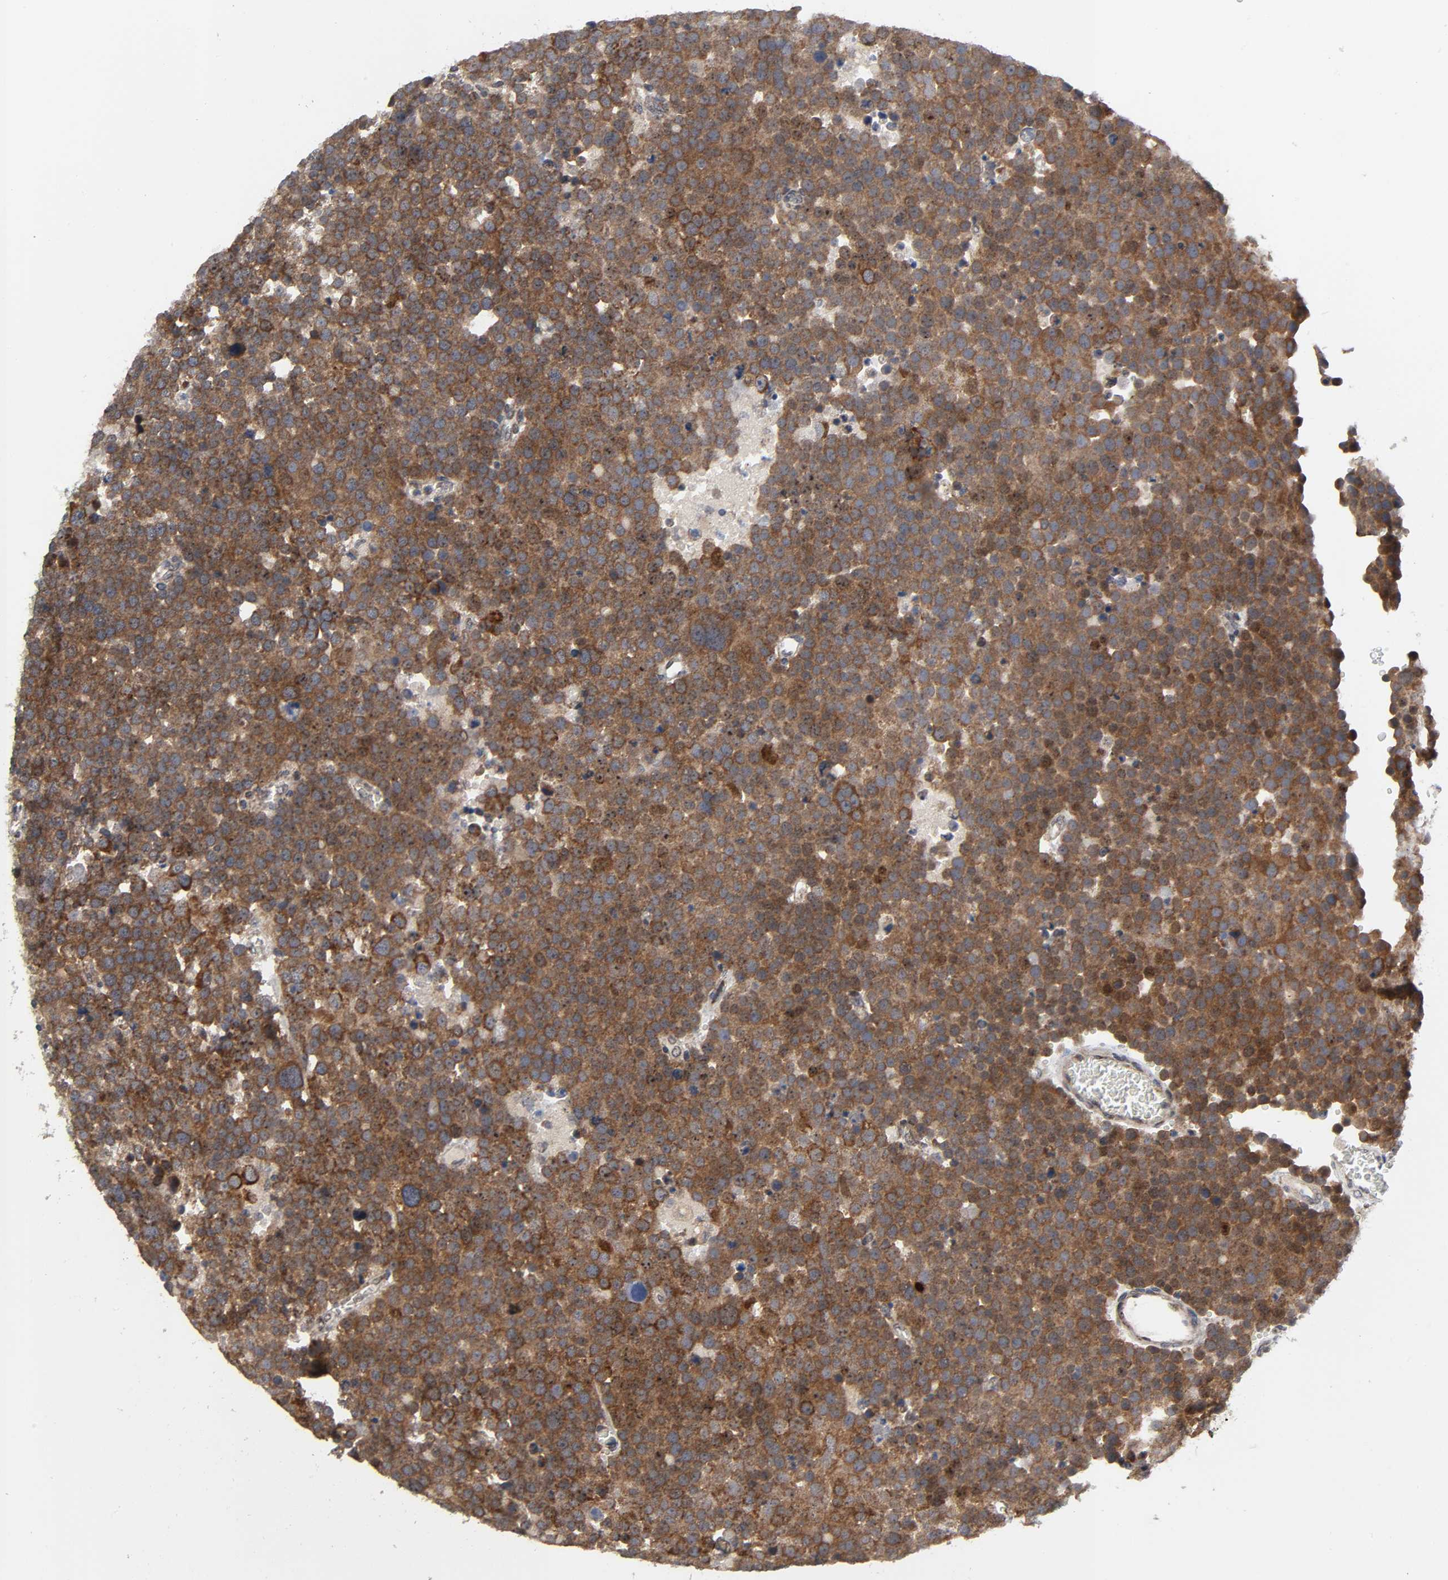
{"staining": {"intensity": "strong", "quantity": ">75%", "location": "cytoplasmic/membranous"}, "tissue": "testis cancer", "cell_type": "Tumor cells", "image_type": "cancer", "snomed": [{"axis": "morphology", "description": "Seminoma, NOS"}, {"axis": "topography", "description": "Testis"}], "caption": "This is a photomicrograph of IHC staining of testis cancer, which shows strong positivity in the cytoplasmic/membranous of tumor cells.", "gene": "SLC30A9", "patient": {"sex": "male", "age": 71}}